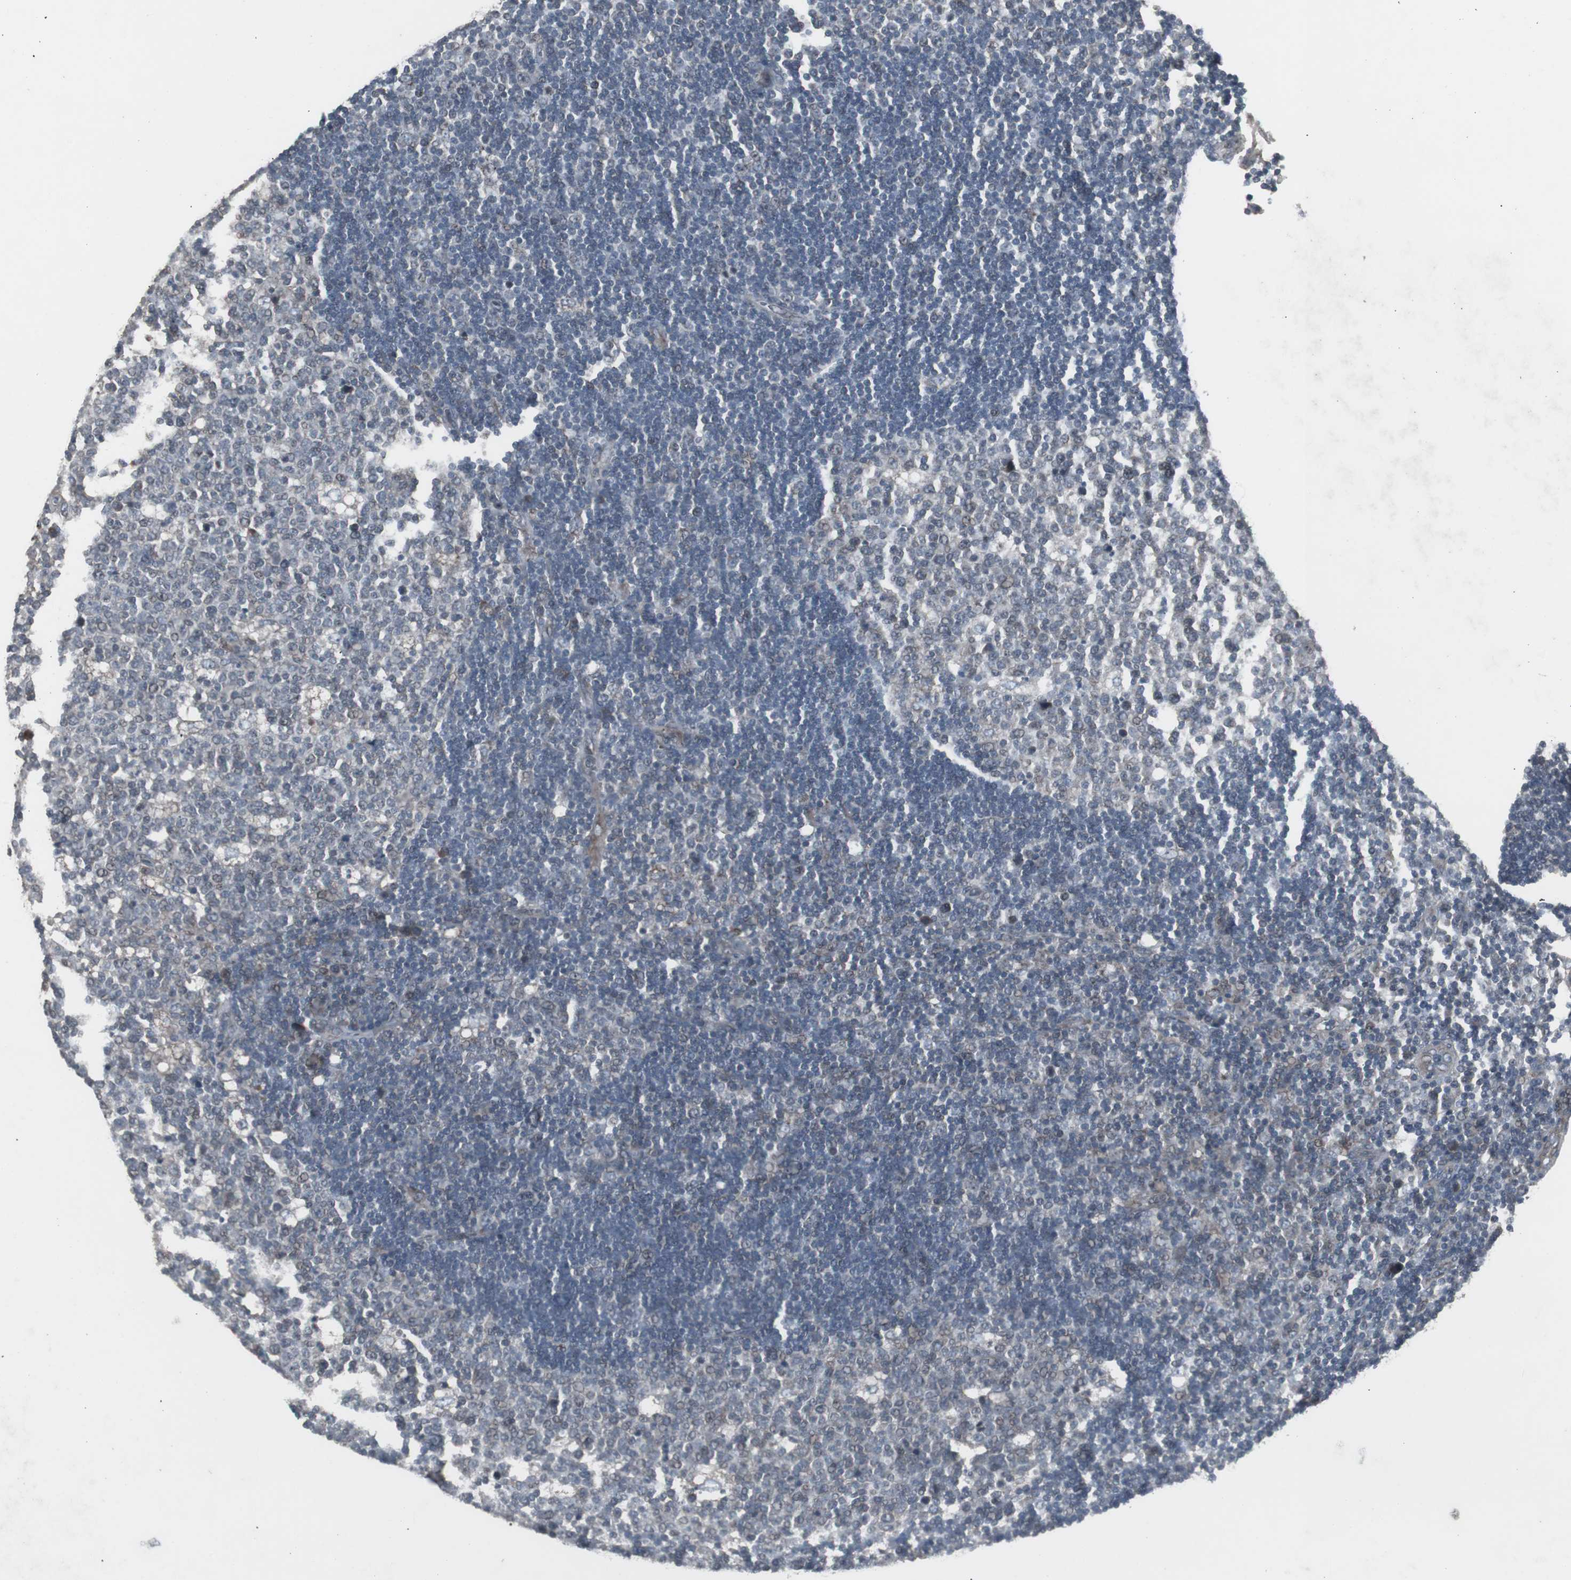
{"staining": {"intensity": "weak", "quantity": "<25%", "location": "cytoplasmic/membranous"}, "tissue": "lymph node", "cell_type": "Germinal center cells", "image_type": "normal", "snomed": [{"axis": "morphology", "description": "Normal tissue, NOS"}, {"axis": "topography", "description": "Lymph node"}, {"axis": "topography", "description": "Salivary gland"}], "caption": "Germinal center cells are negative for brown protein staining in benign lymph node. (Stains: DAB (3,3'-diaminobenzidine) immunohistochemistry (IHC) with hematoxylin counter stain, Microscopy: brightfield microscopy at high magnification).", "gene": "SSTR2", "patient": {"sex": "male", "age": 8}}